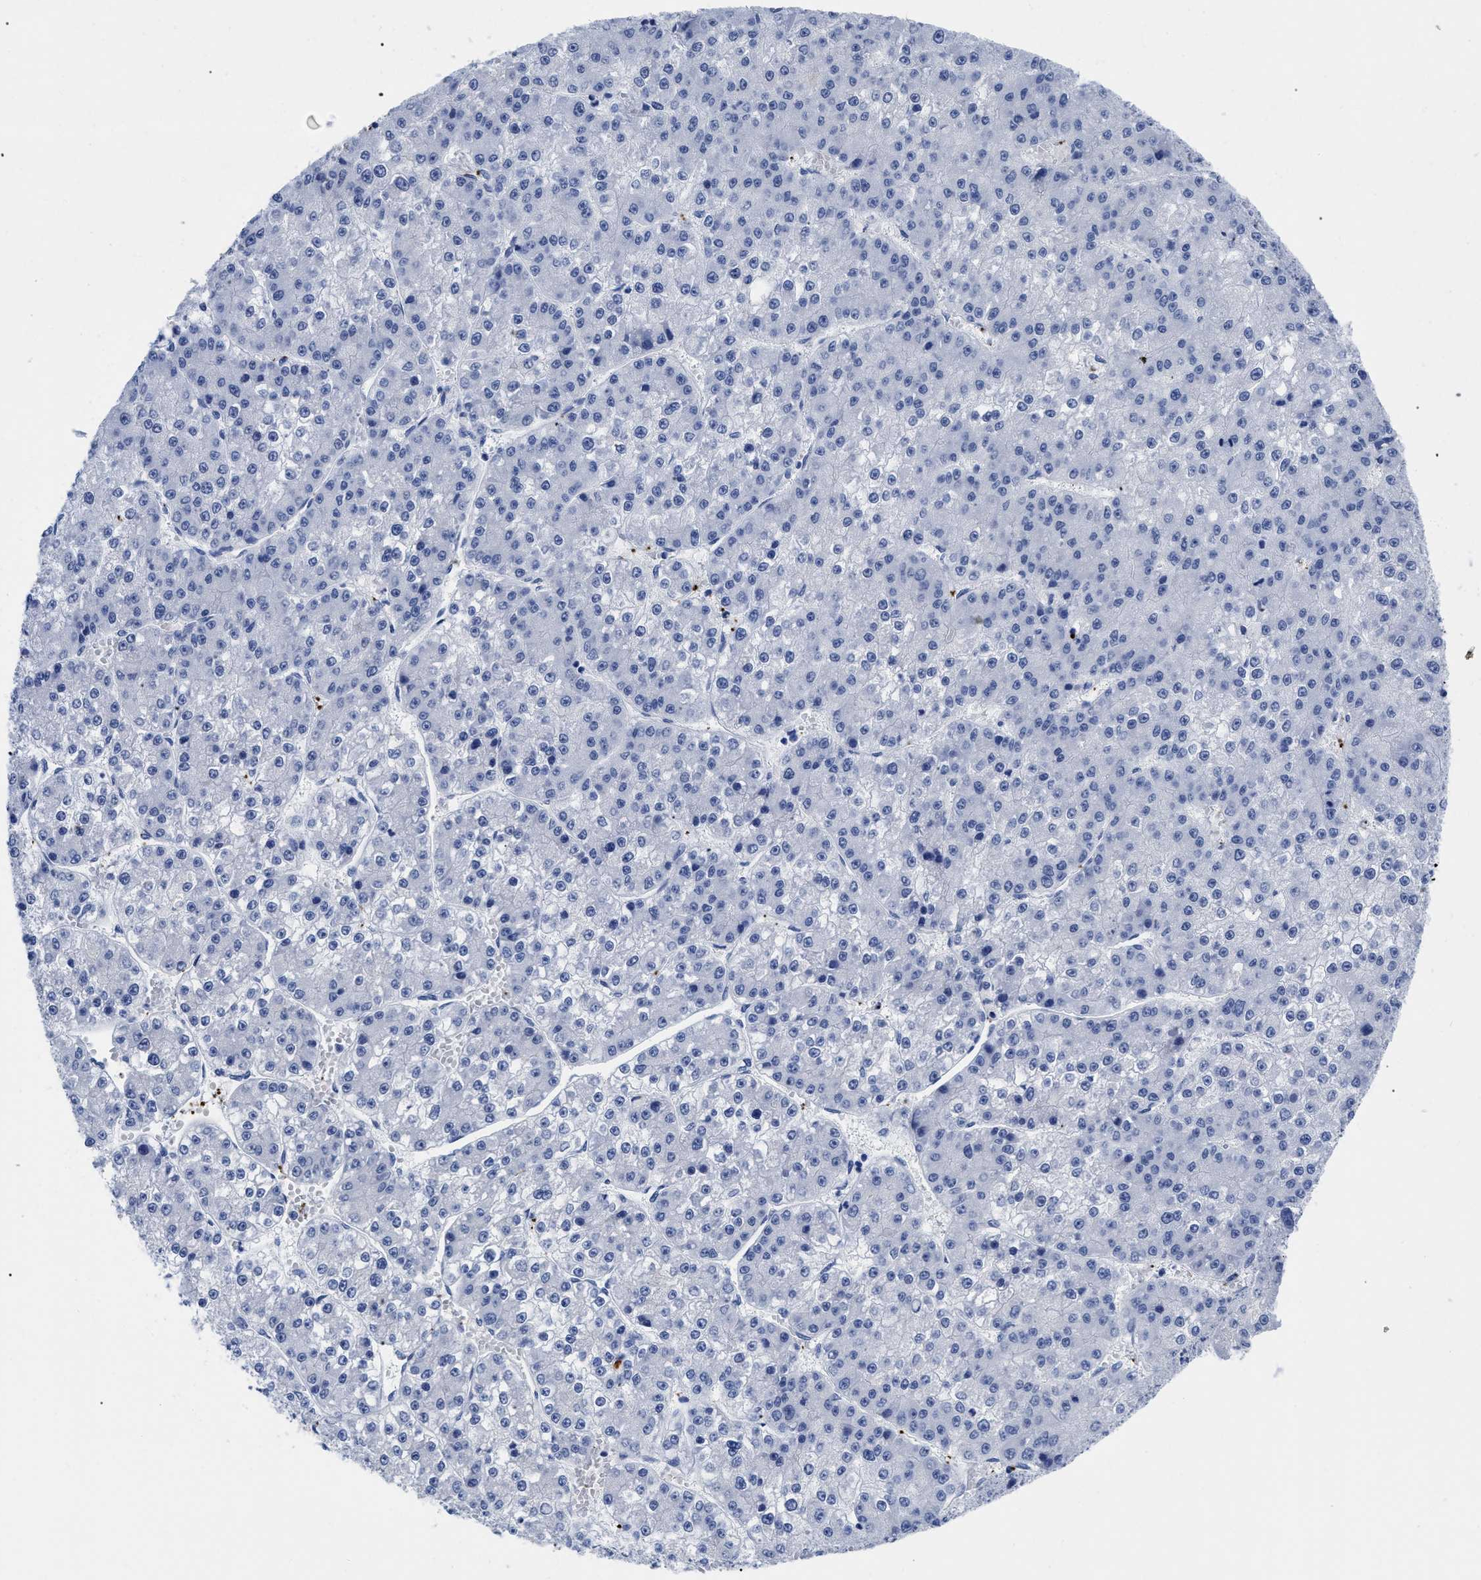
{"staining": {"intensity": "negative", "quantity": "none", "location": "none"}, "tissue": "liver cancer", "cell_type": "Tumor cells", "image_type": "cancer", "snomed": [{"axis": "morphology", "description": "Carcinoma, Hepatocellular, NOS"}, {"axis": "topography", "description": "Liver"}], "caption": "Liver cancer (hepatocellular carcinoma) stained for a protein using IHC shows no staining tumor cells.", "gene": "TREML1", "patient": {"sex": "female", "age": 73}}